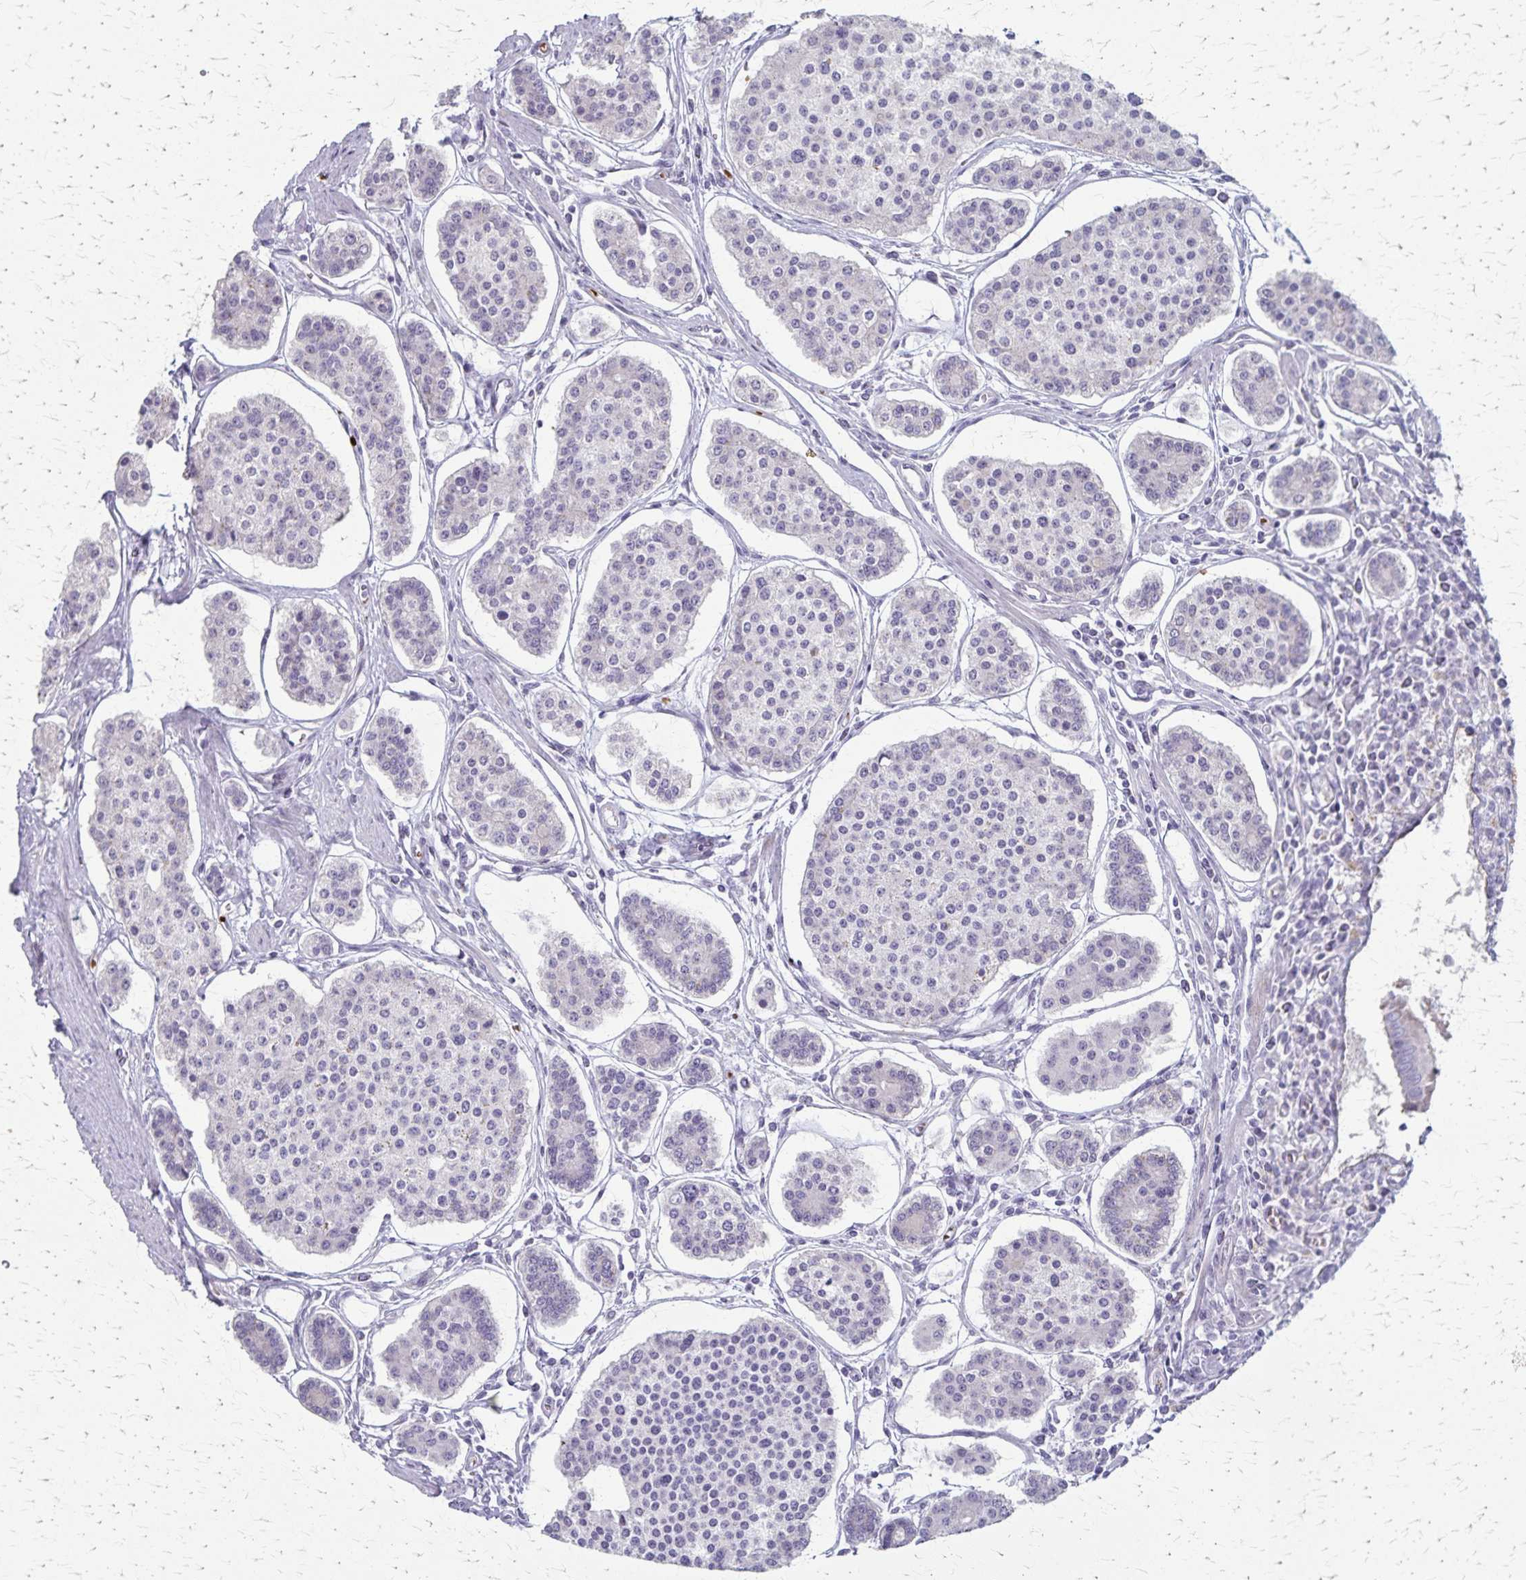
{"staining": {"intensity": "negative", "quantity": "none", "location": "none"}, "tissue": "carcinoid", "cell_type": "Tumor cells", "image_type": "cancer", "snomed": [{"axis": "morphology", "description": "Carcinoid, malignant, NOS"}, {"axis": "topography", "description": "Small intestine"}], "caption": "This photomicrograph is of carcinoid stained with immunohistochemistry (IHC) to label a protein in brown with the nuclei are counter-stained blue. There is no staining in tumor cells.", "gene": "RASL10B", "patient": {"sex": "female", "age": 65}}